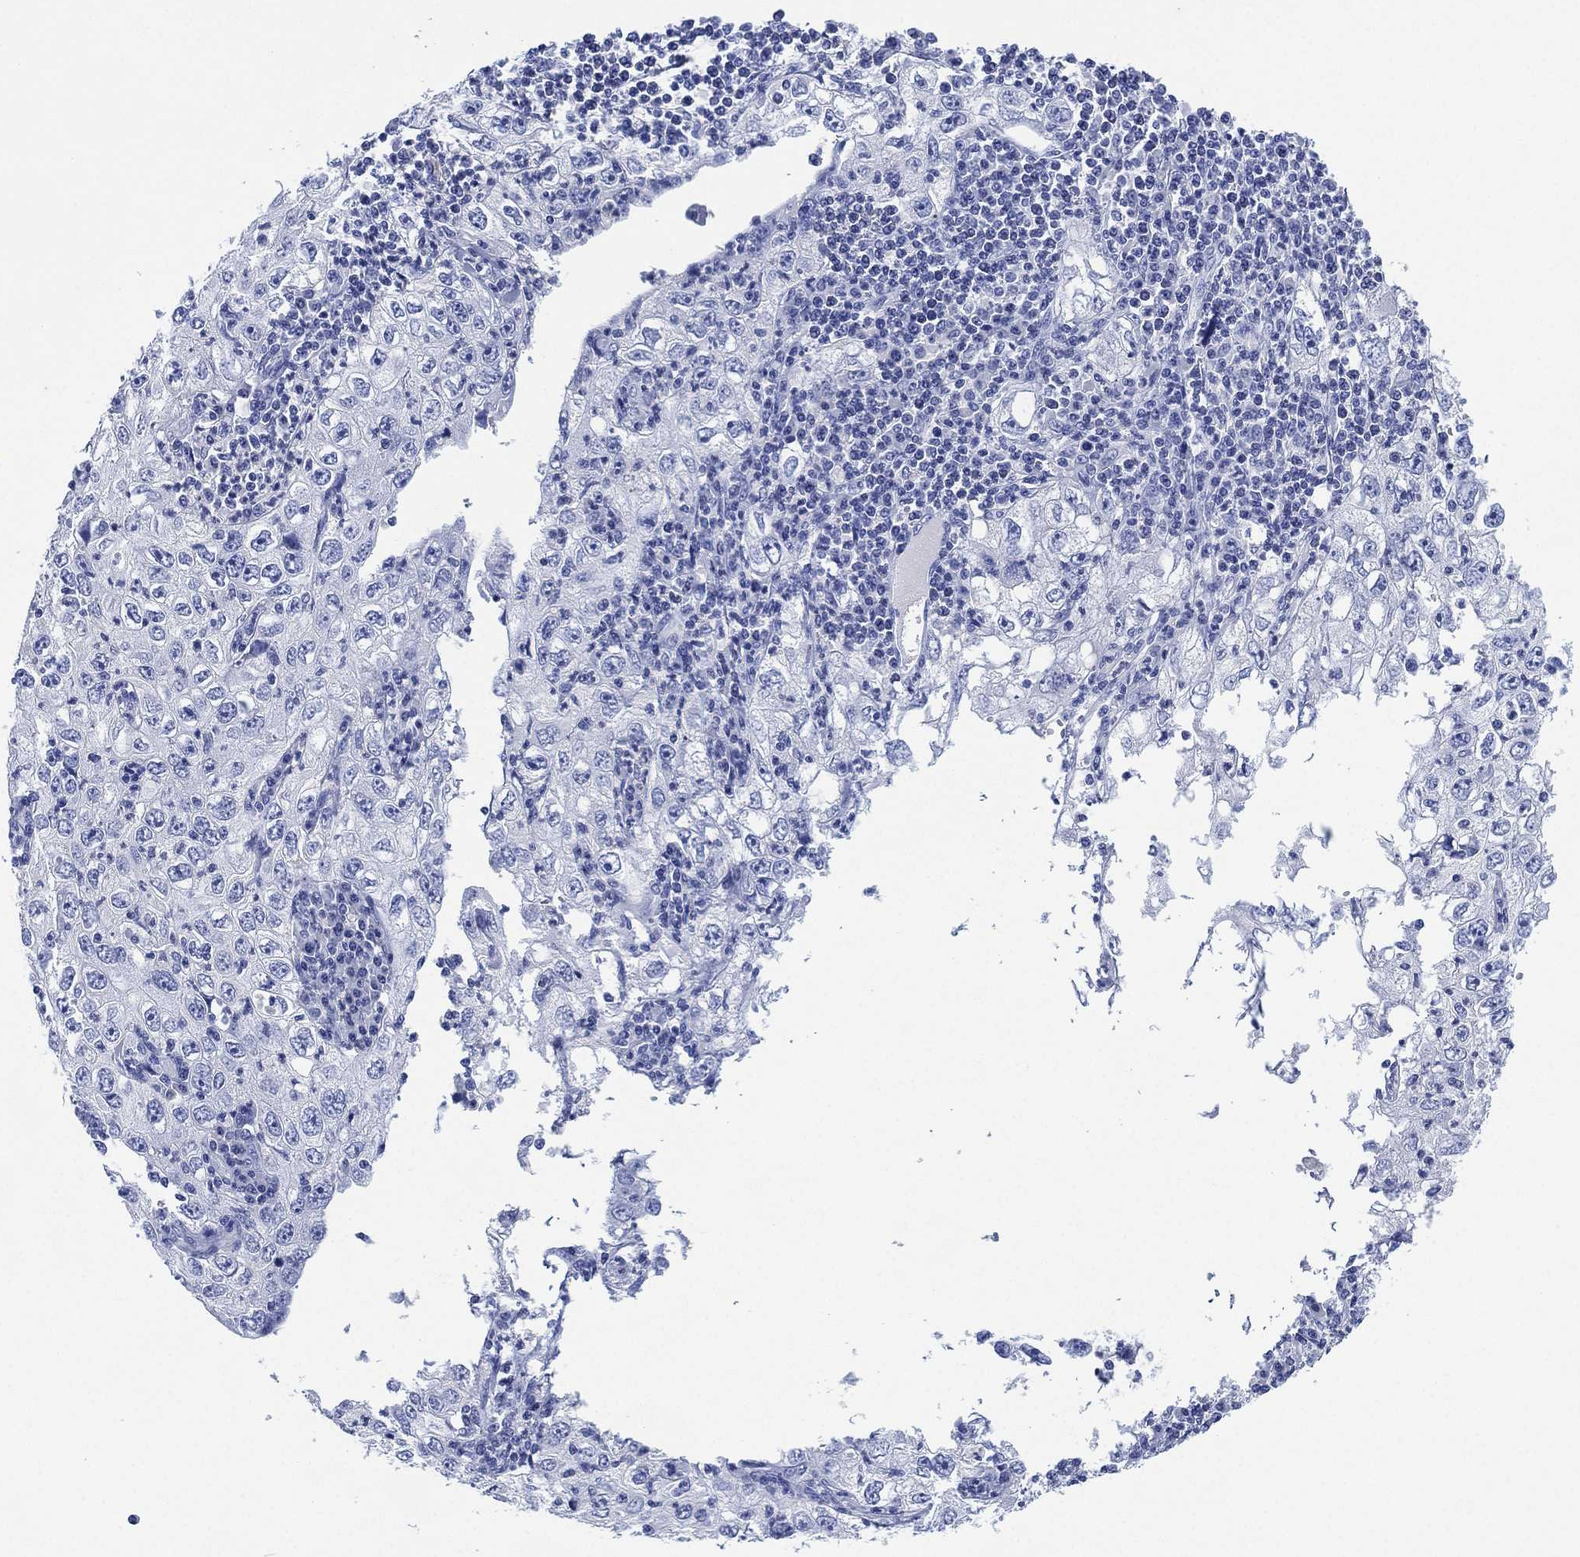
{"staining": {"intensity": "negative", "quantity": "none", "location": "none"}, "tissue": "cervical cancer", "cell_type": "Tumor cells", "image_type": "cancer", "snomed": [{"axis": "morphology", "description": "Squamous cell carcinoma, NOS"}, {"axis": "topography", "description": "Cervix"}], "caption": "This photomicrograph is of squamous cell carcinoma (cervical) stained with IHC to label a protein in brown with the nuclei are counter-stained blue. There is no positivity in tumor cells.", "gene": "SLC9C2", "patient": {"sex": "female", "age": 24}}